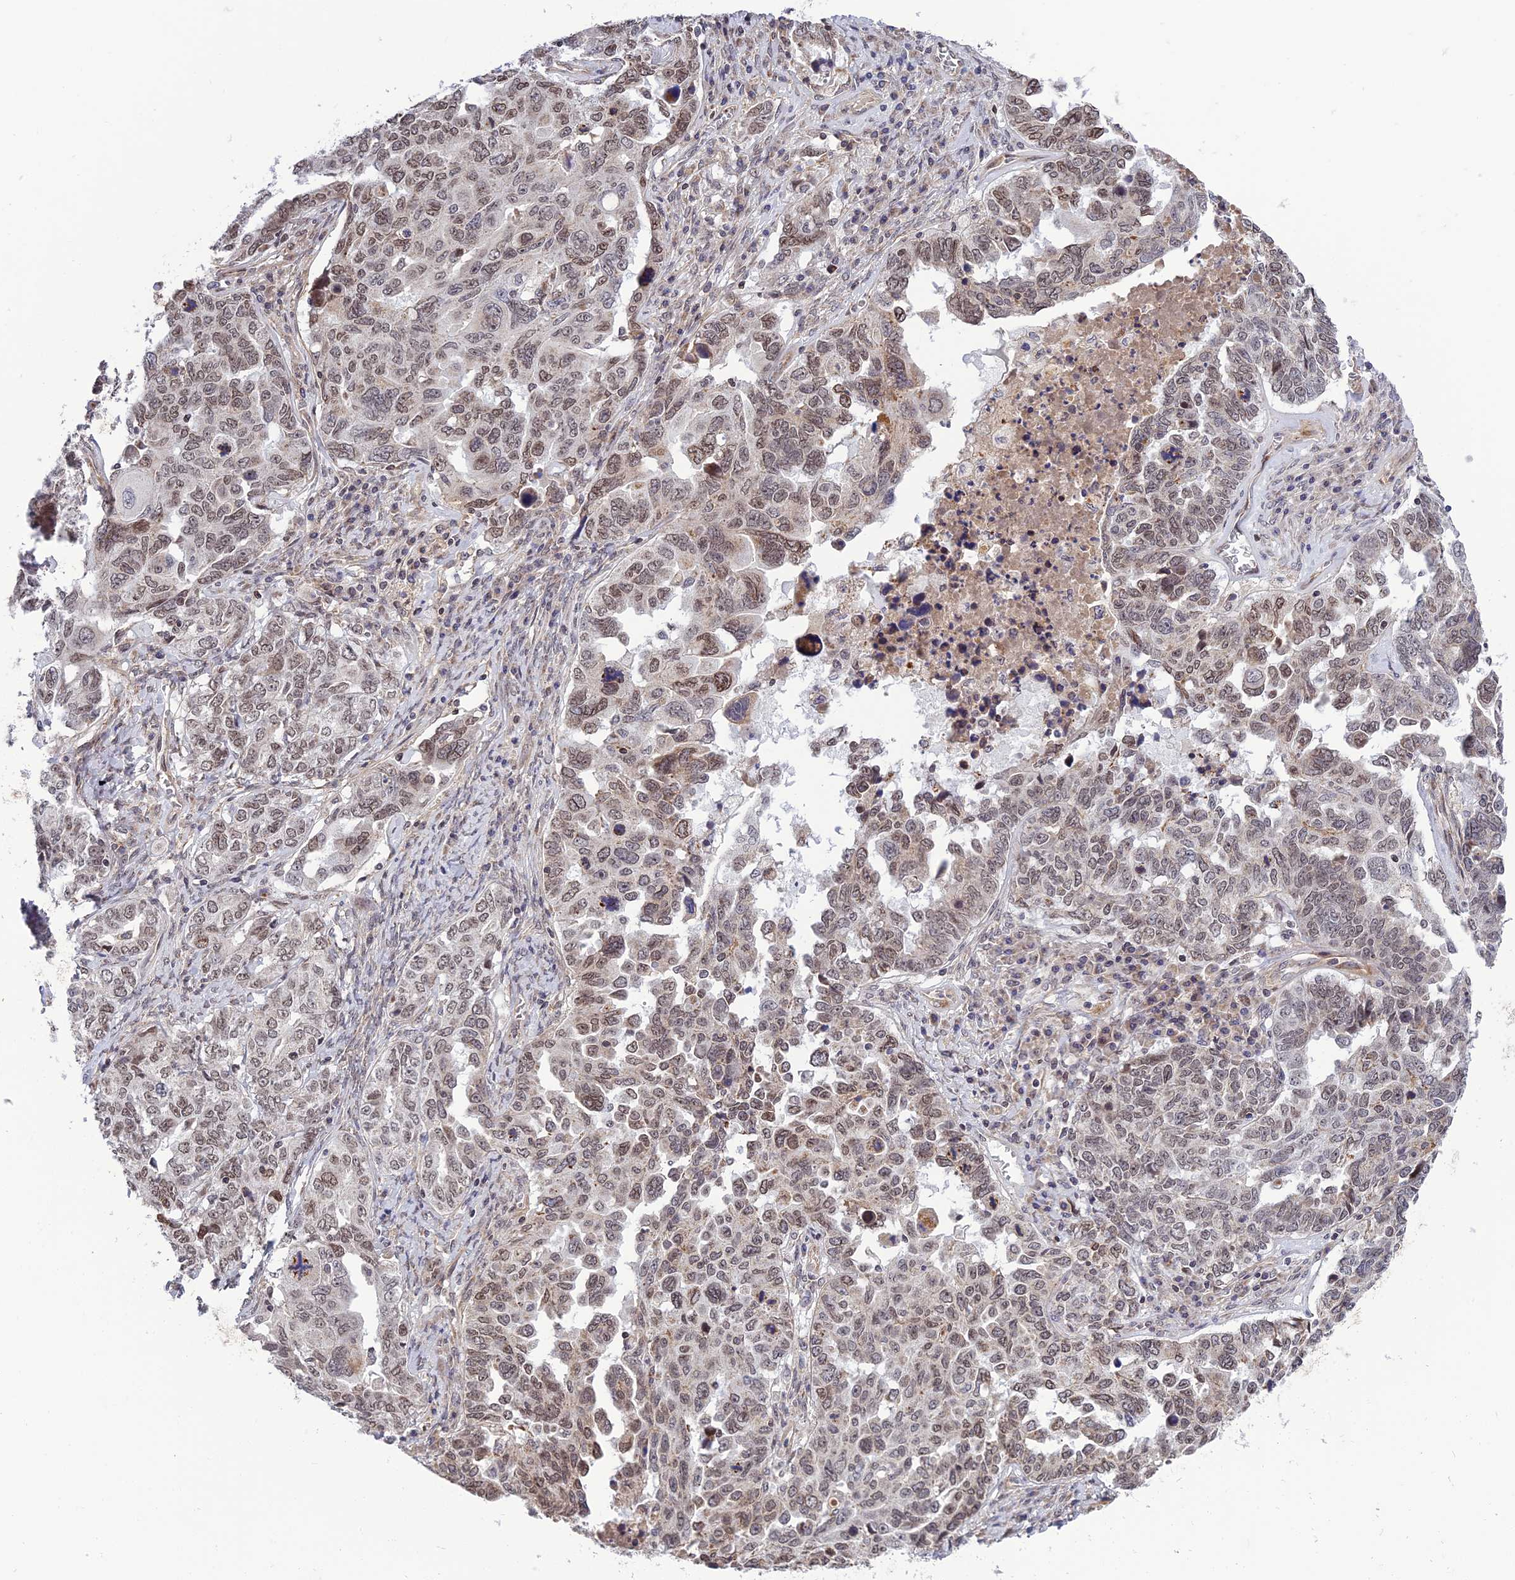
{"staining": {"intensity": "weak", "quantity": ">75%", "location": "nuclear"}, "tissue": "ovarian cancer", "cell_type": "Tumor cells", "image_type": "cancer", "snomed": [{"axis": "morphology", "description": "Carcinoma, endometroid"}, {"axis": "topography", "description": "Ovary"}], "caption": "This is a micrograph of immunohistochemistry staining of ovarian endometroid carcinoma, which shows weak positivity in the nuclear of tumor cells.", "gene": "REXO1", "patient": {"sex": "female", "age": 62}}